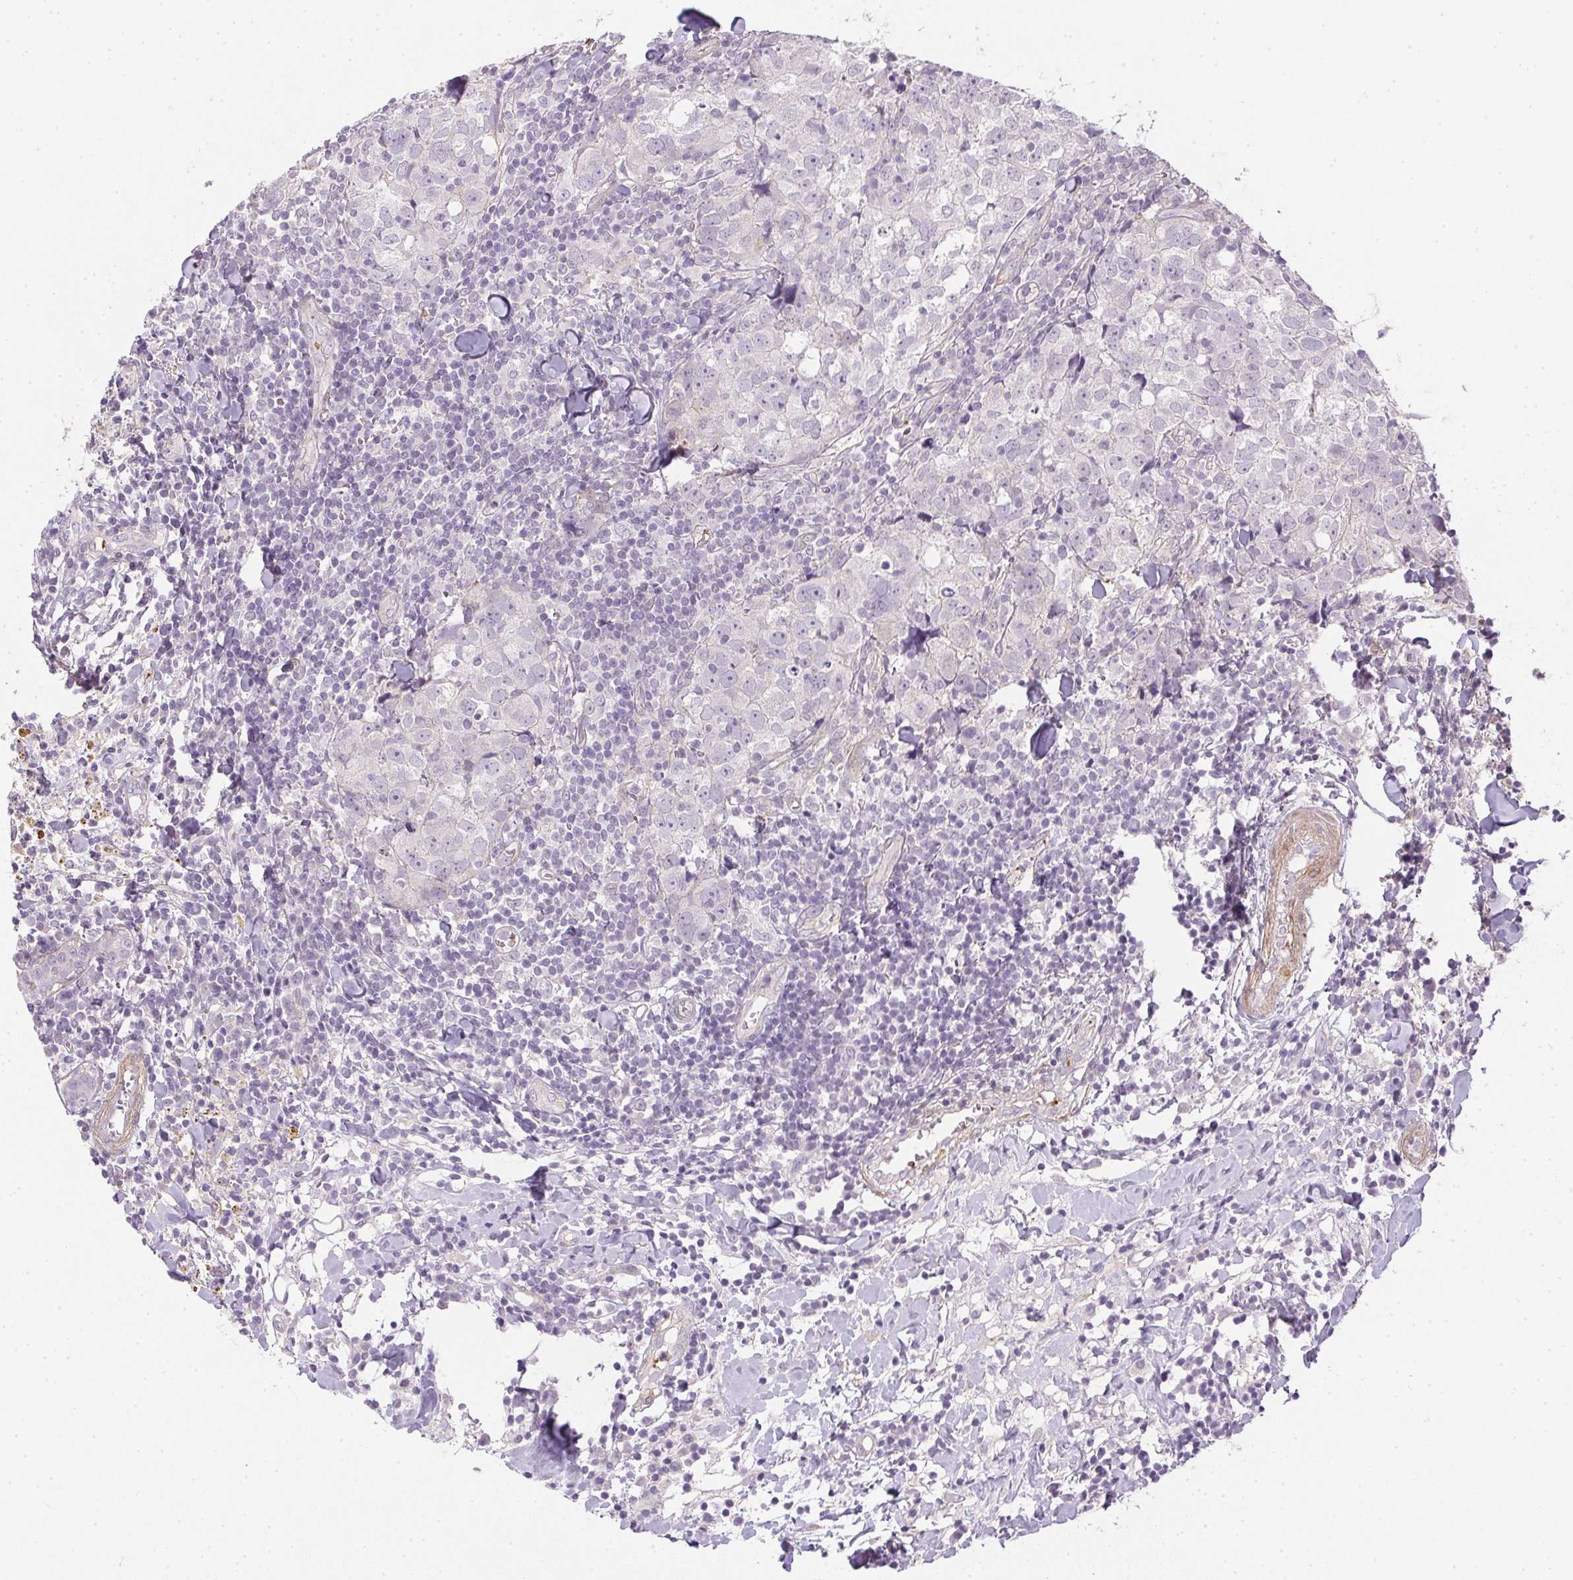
{"staining": {"intensity": "negative", "quantity": "none", "location": "none"}, "tissue": "breast cancer", "cell_type": "Tumor cells", "image_type": "cancer", "snomed": [{"axis": "morphology", "description": "Duct carcinoma"}, {"axis": "topography", "description": "Breast"}], "caption": "High magnification brightfield microscopy of breast cancer stained with DAB (3,3'-diaminobenzidine) (brown) and counterstained with hematoxylin (blue): tumor cells show no significant expression.", "gene": "PRL", "patient": {"sex": "female", "age": 30}}